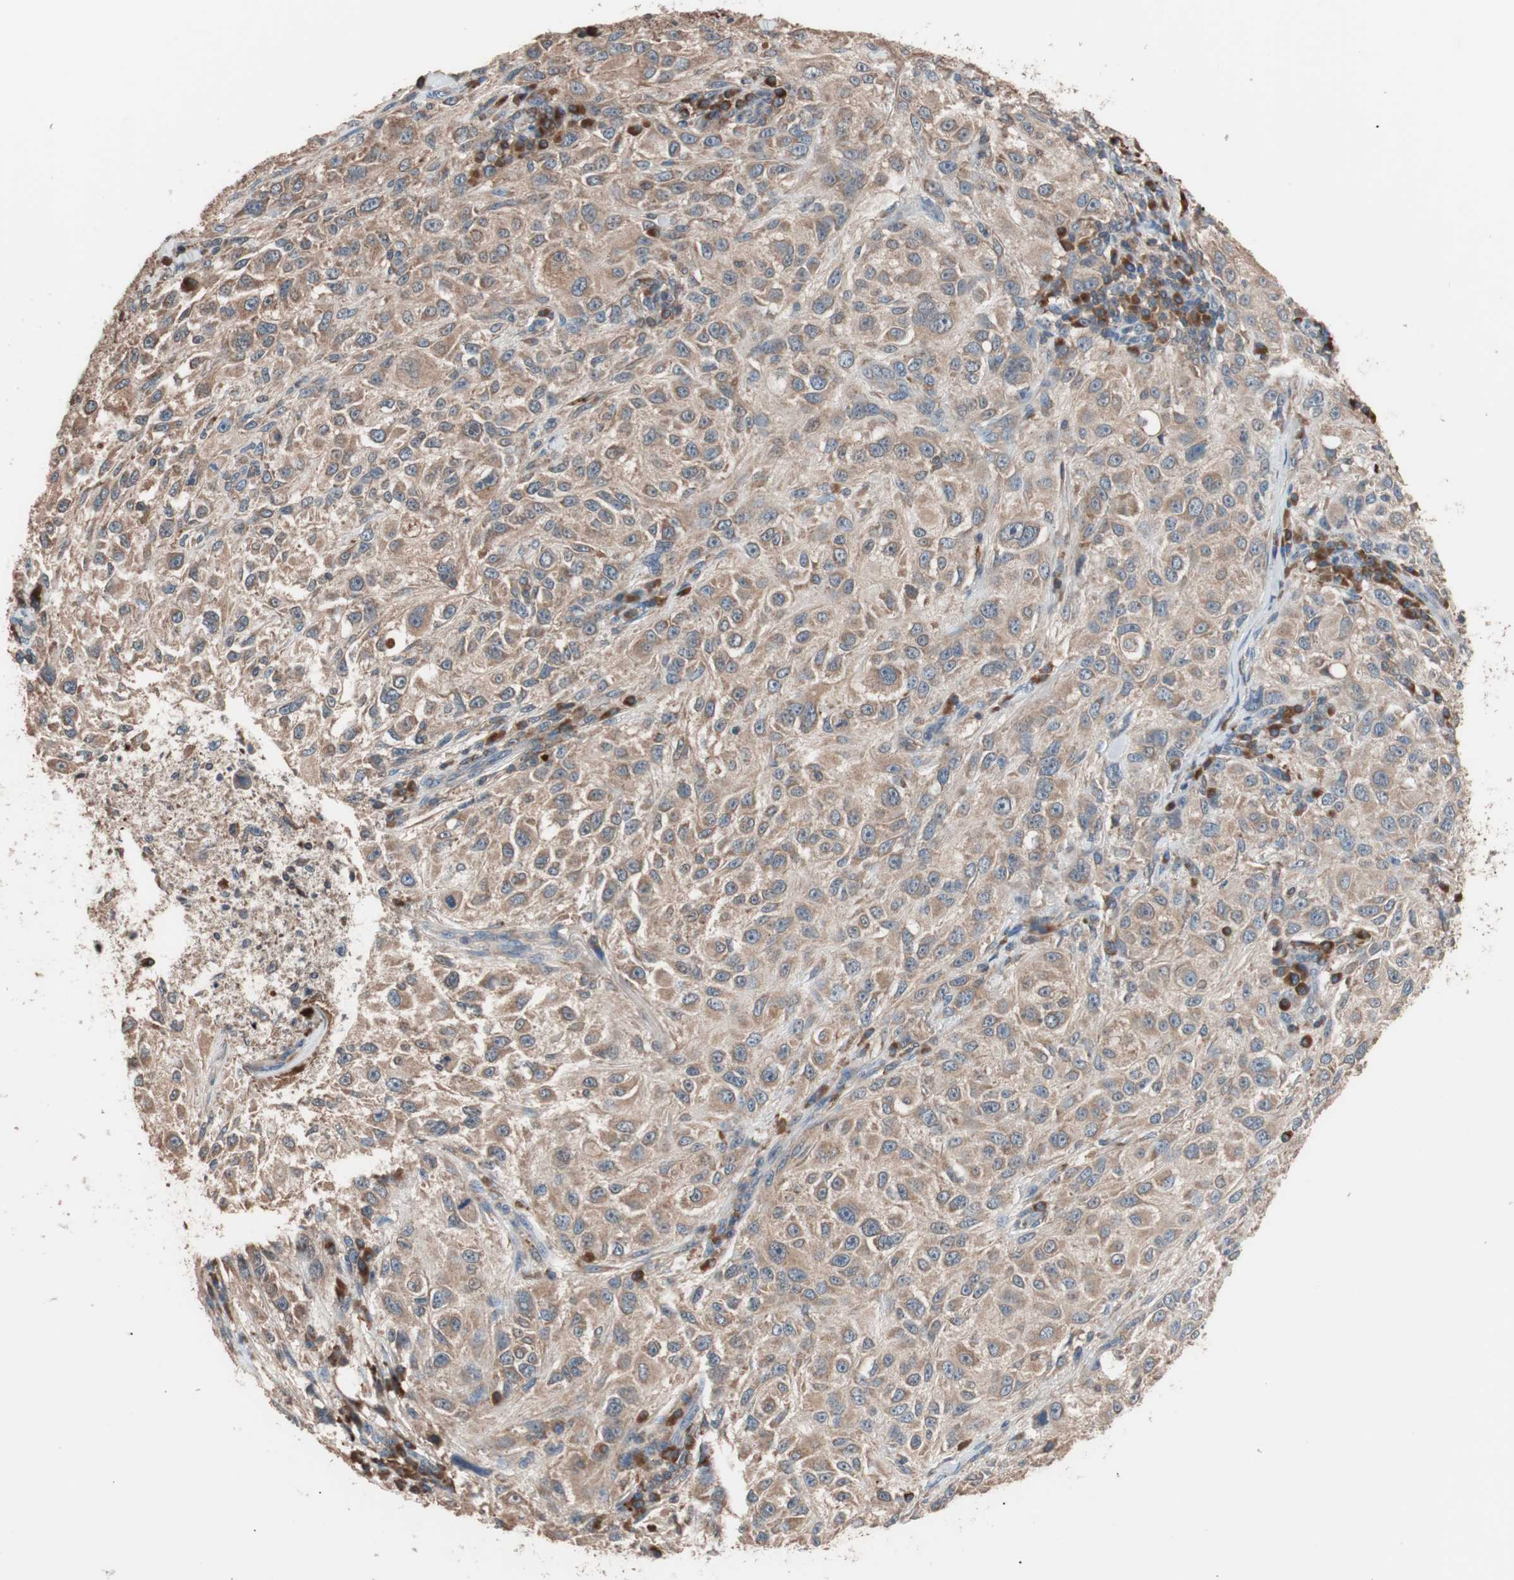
{"staining": {"intensity": "moderate", "quantity": ">75%", "location": "cytoplasmic/membranous"}, "tissue": "melanoma", "cell_type": "Tumor cells", "image_type": "cancer", "snomed": [{"axis": "morphology", "description": "Necrosis, NOS"}, {"axis": "morphology", "description": "Malignant melanoma, NOS"}, {"axis": "topography", "description": "Skin"}], "caption": "Protein expression analysis of human malignant melanoma reveals moderate cytoplasmic/membranous expression in about >75% of tumor cells.", "gene": "GLYCTK", "patient": {"sex": "female", "age": 87}}